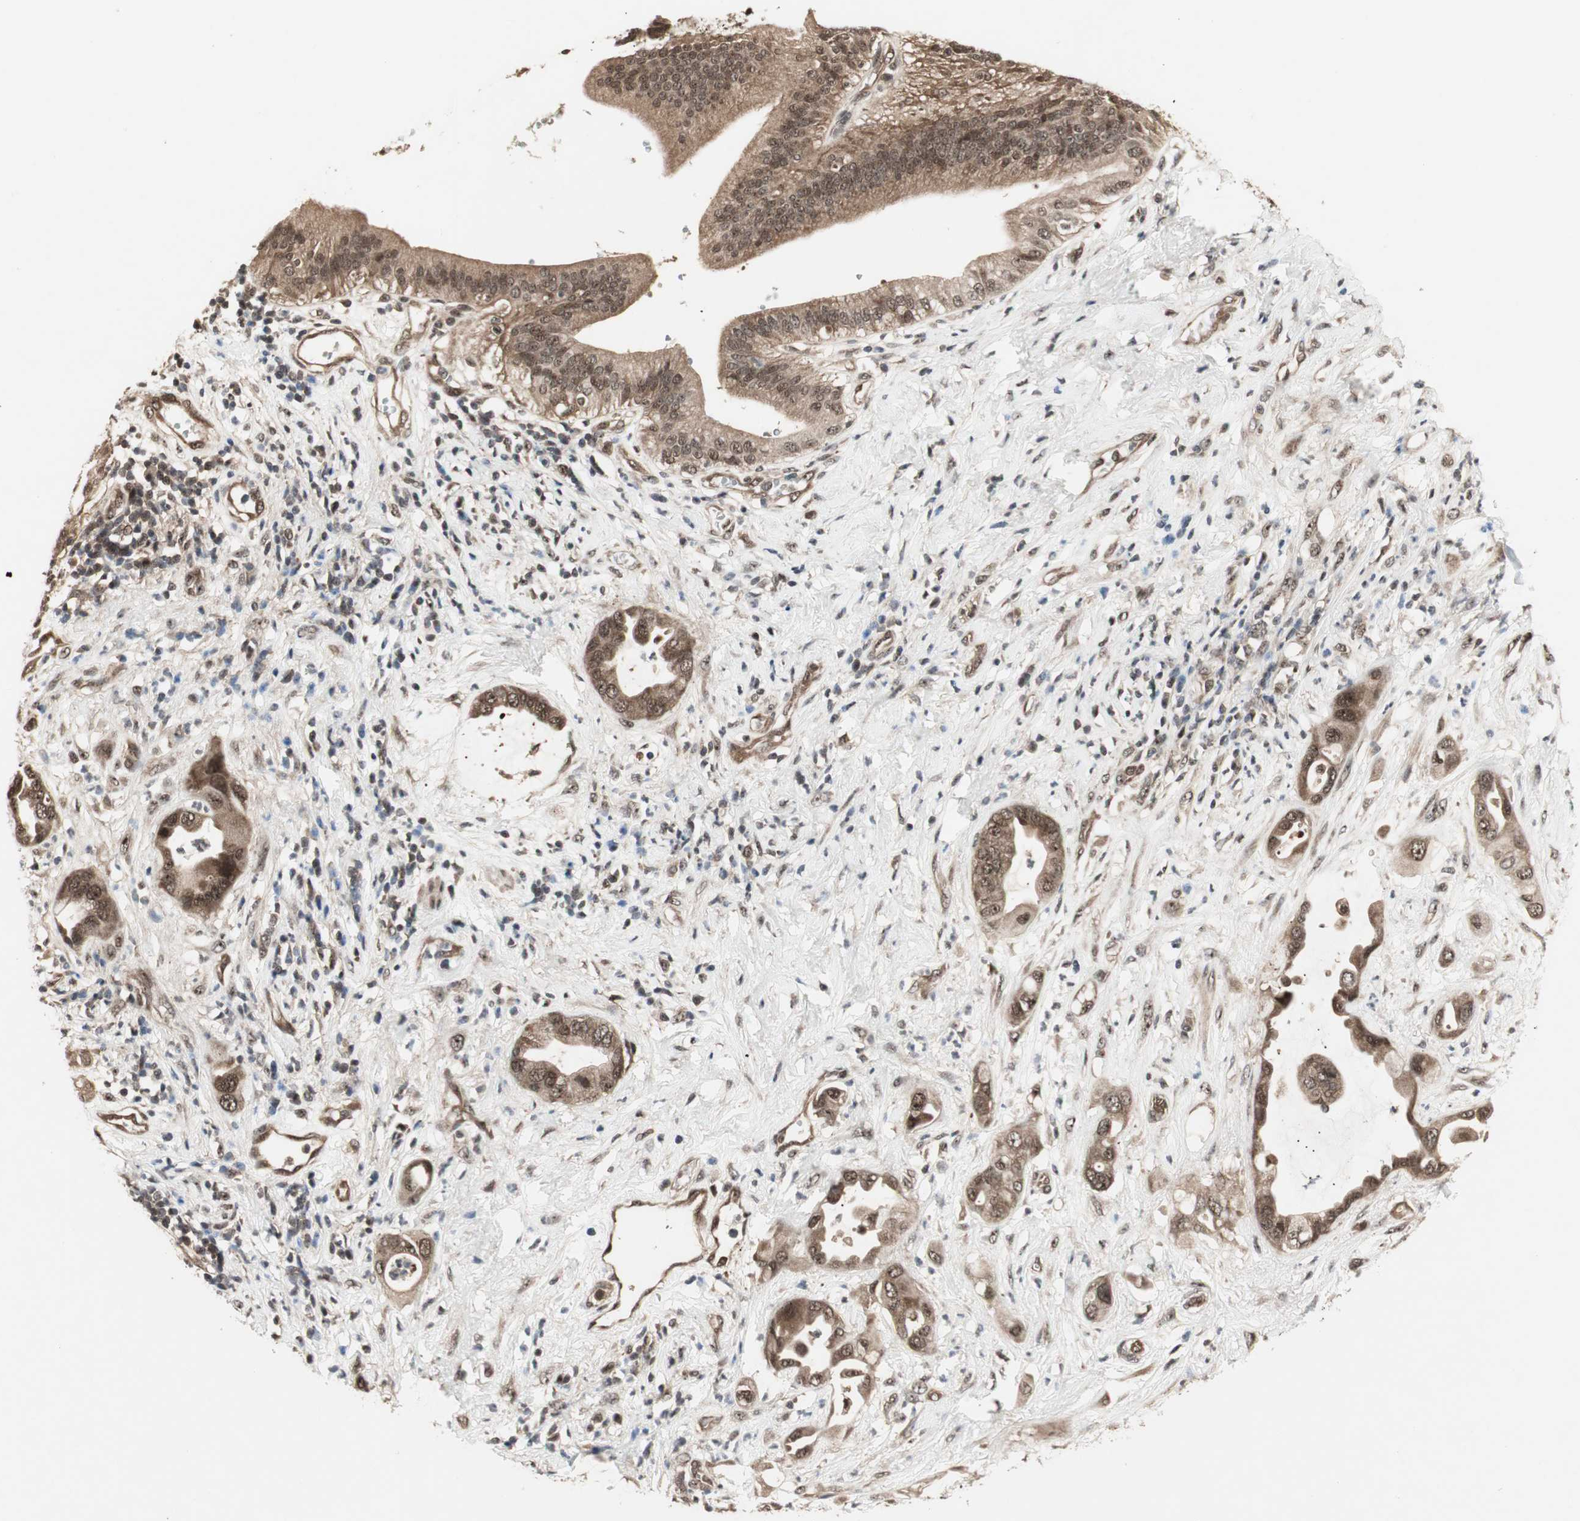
{"staining": {"intensity": "strong", "quantity": ">75%", "location": "cytoplasmic/membranous,nuclear"}, "tissue": "pancreatic cancer", "cell_type": "Tumor cells", "image_type": "cancer", "snomed": [{"axis": "morphology", "description": "Adenocarcinoma, NOS"}, {"axis": "morphology", "description": "Adenocarcinoma, metastatic, NOS"}, {"axis": "topography", "description": "Lymph node"}, {"axis": "topography", "description": "Pancreas"}, {"axis": "topography", "description": "Duodenum"}], "caption": "Human pancreatic adenocarcinoma stained with a brown dye reveals strong cytoplasmic/membranous and nuclear positive staining in about >75% of tumor cells.", "gene": "CSNK2B", "patient": {"sex": "female", "age": 64}}